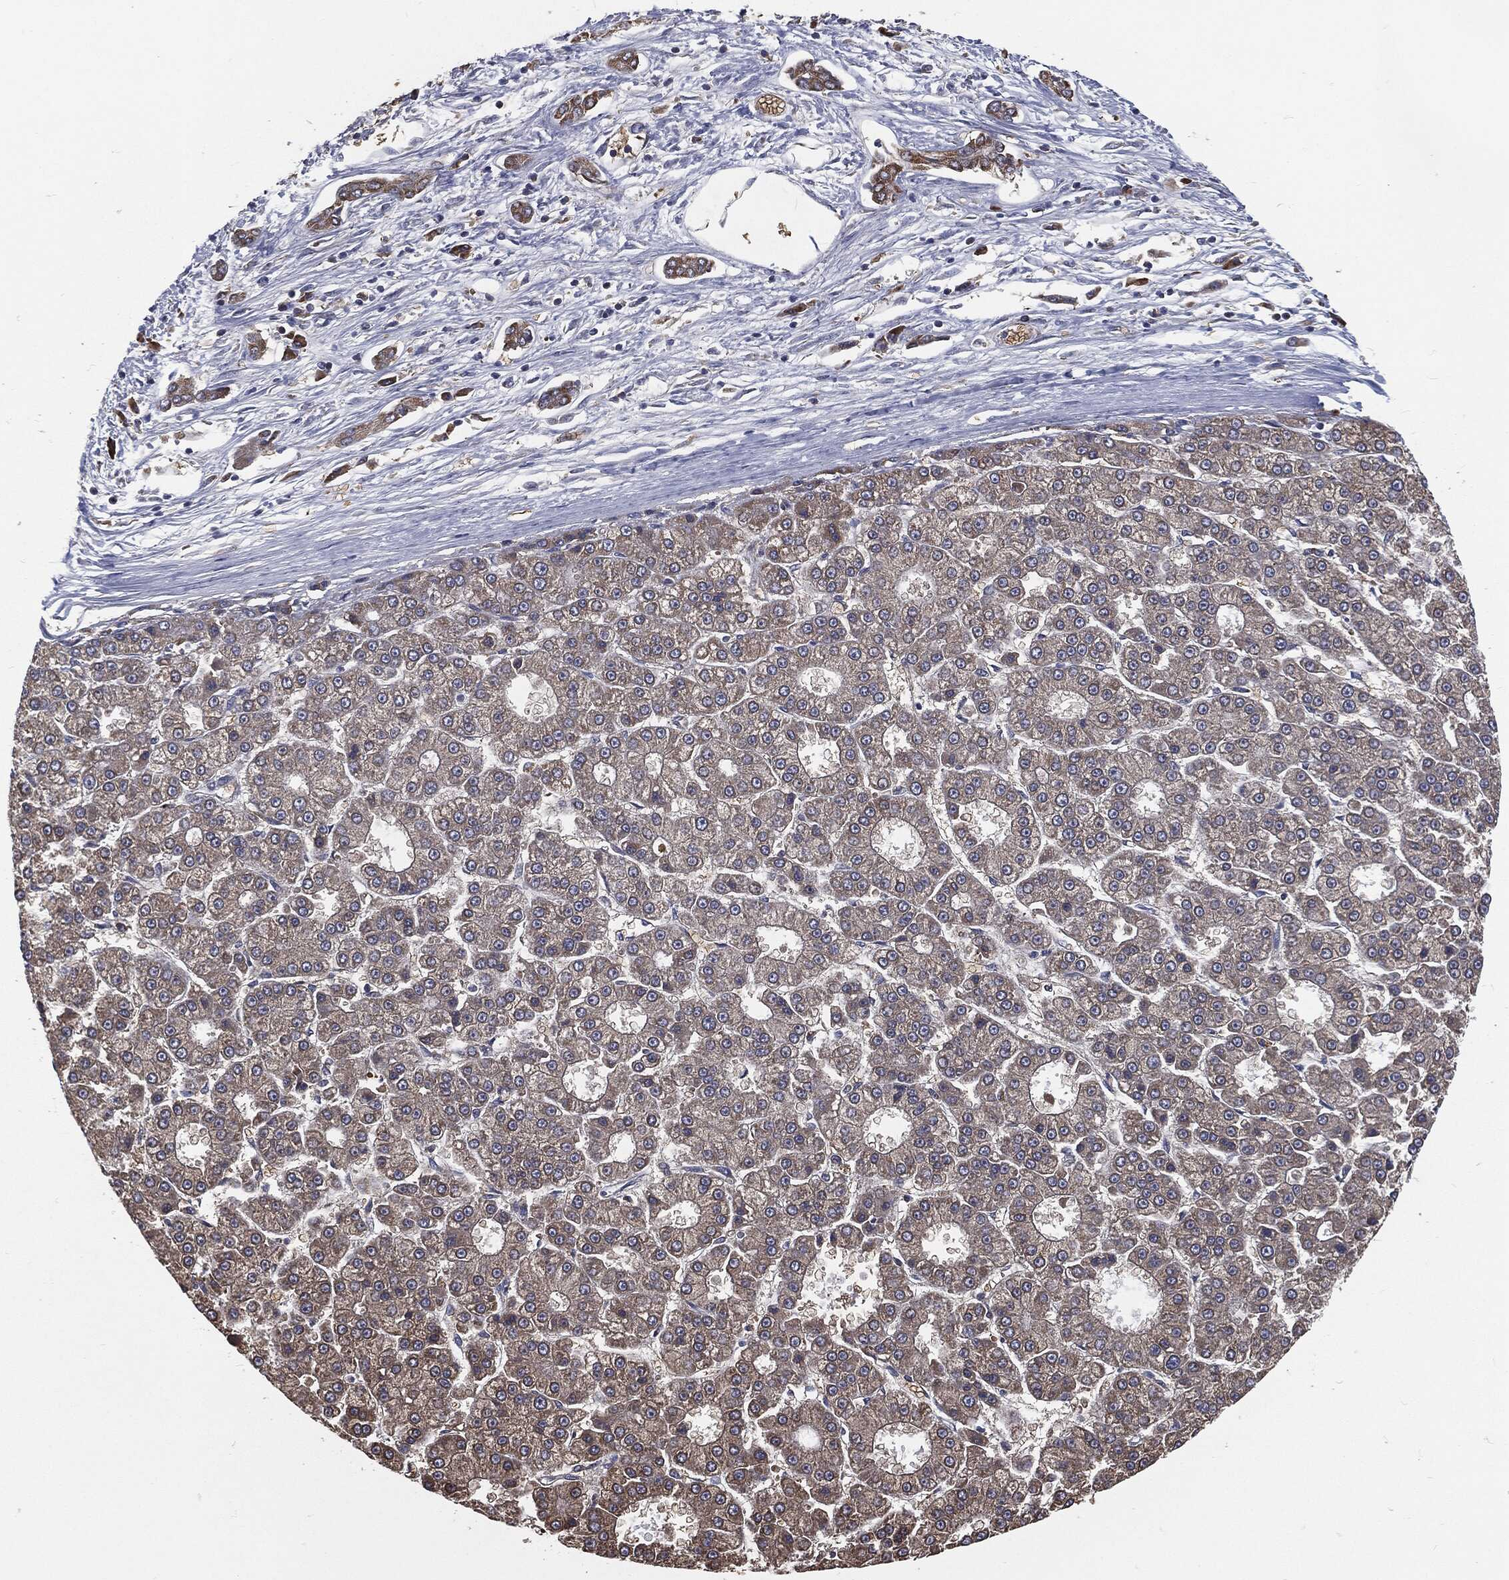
{"staining": {"intensity": "negative", "quantity": "none", "location": "none"}, "tissue": "liver cancer", "cell_type": "Tumor cells", "image_type": "cancer", "snomed": [{"axis": "morphology", "description": "Carcinoma, Hepatocellular, NOS"}, {"axis": "topography", "description": "Liver"}], "caption": "IHC of liver cancer (hepatocellular carcinoma) shows no expression in tumor cells.", "gene": "PRDX4", "patient": {"sex": "male", "age": 70}}